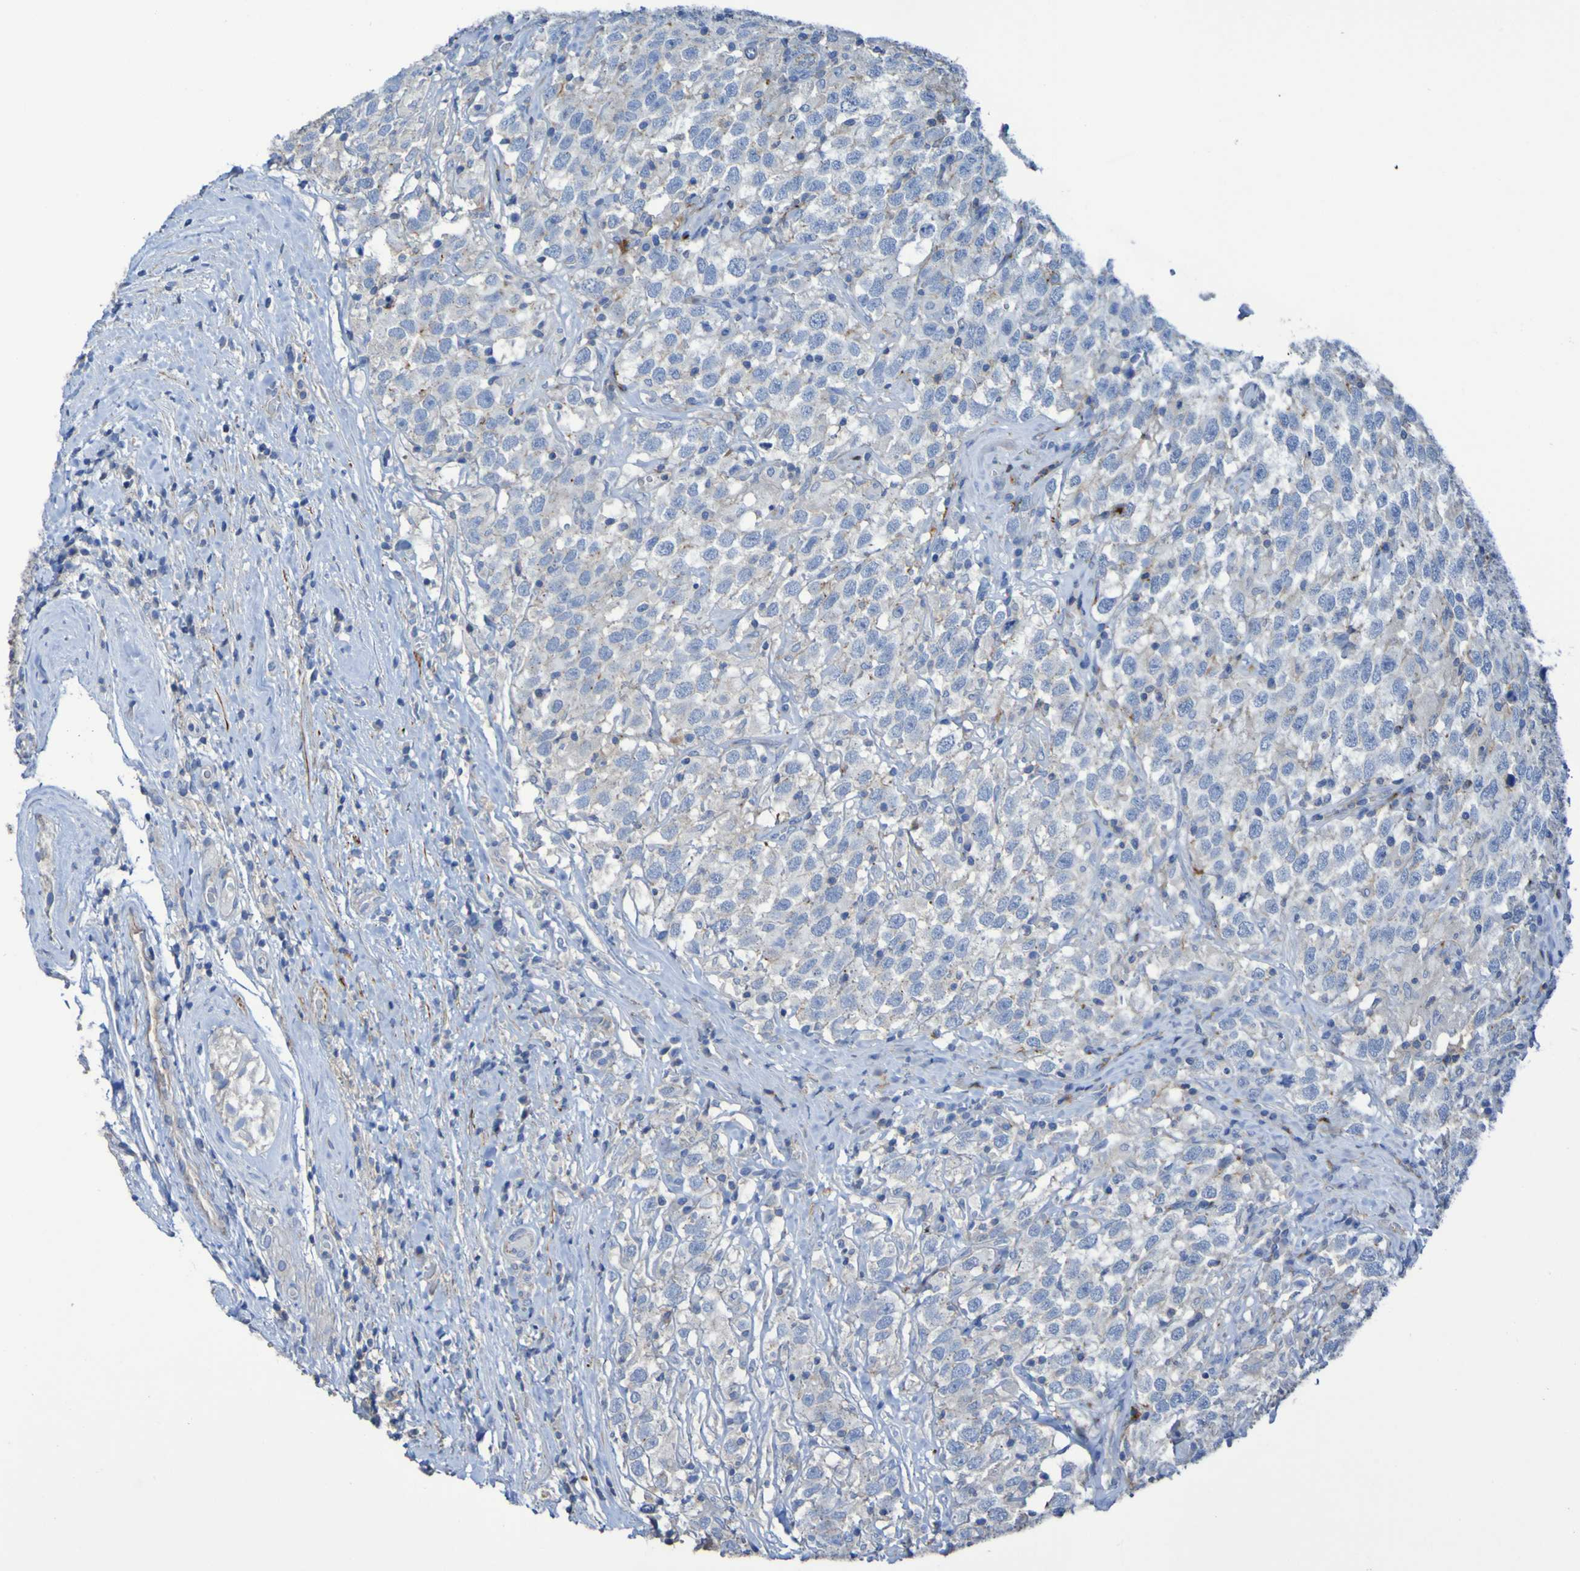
{"staining": {"intensity": "negative", "quantity": "none", "location": "none"}, "tissue": "testis cancer", "cell_type": "Tumor cells", "image_type": "cancer", "snomed": [{"axis": "morphology", "description": "Seminoma, NOS"}, {"axis": "topography", "description": "Testis"}], "caption": "A high-resolution histopathology image shows immunohistochemistry staining of seminoma (testis), which reveals no significant staining in tumor cells. (DAB IHC visualized using brightfield microscopy, high magnification).", "gene": "RNF182", "patient": {"sex": "male", "age": 41}}